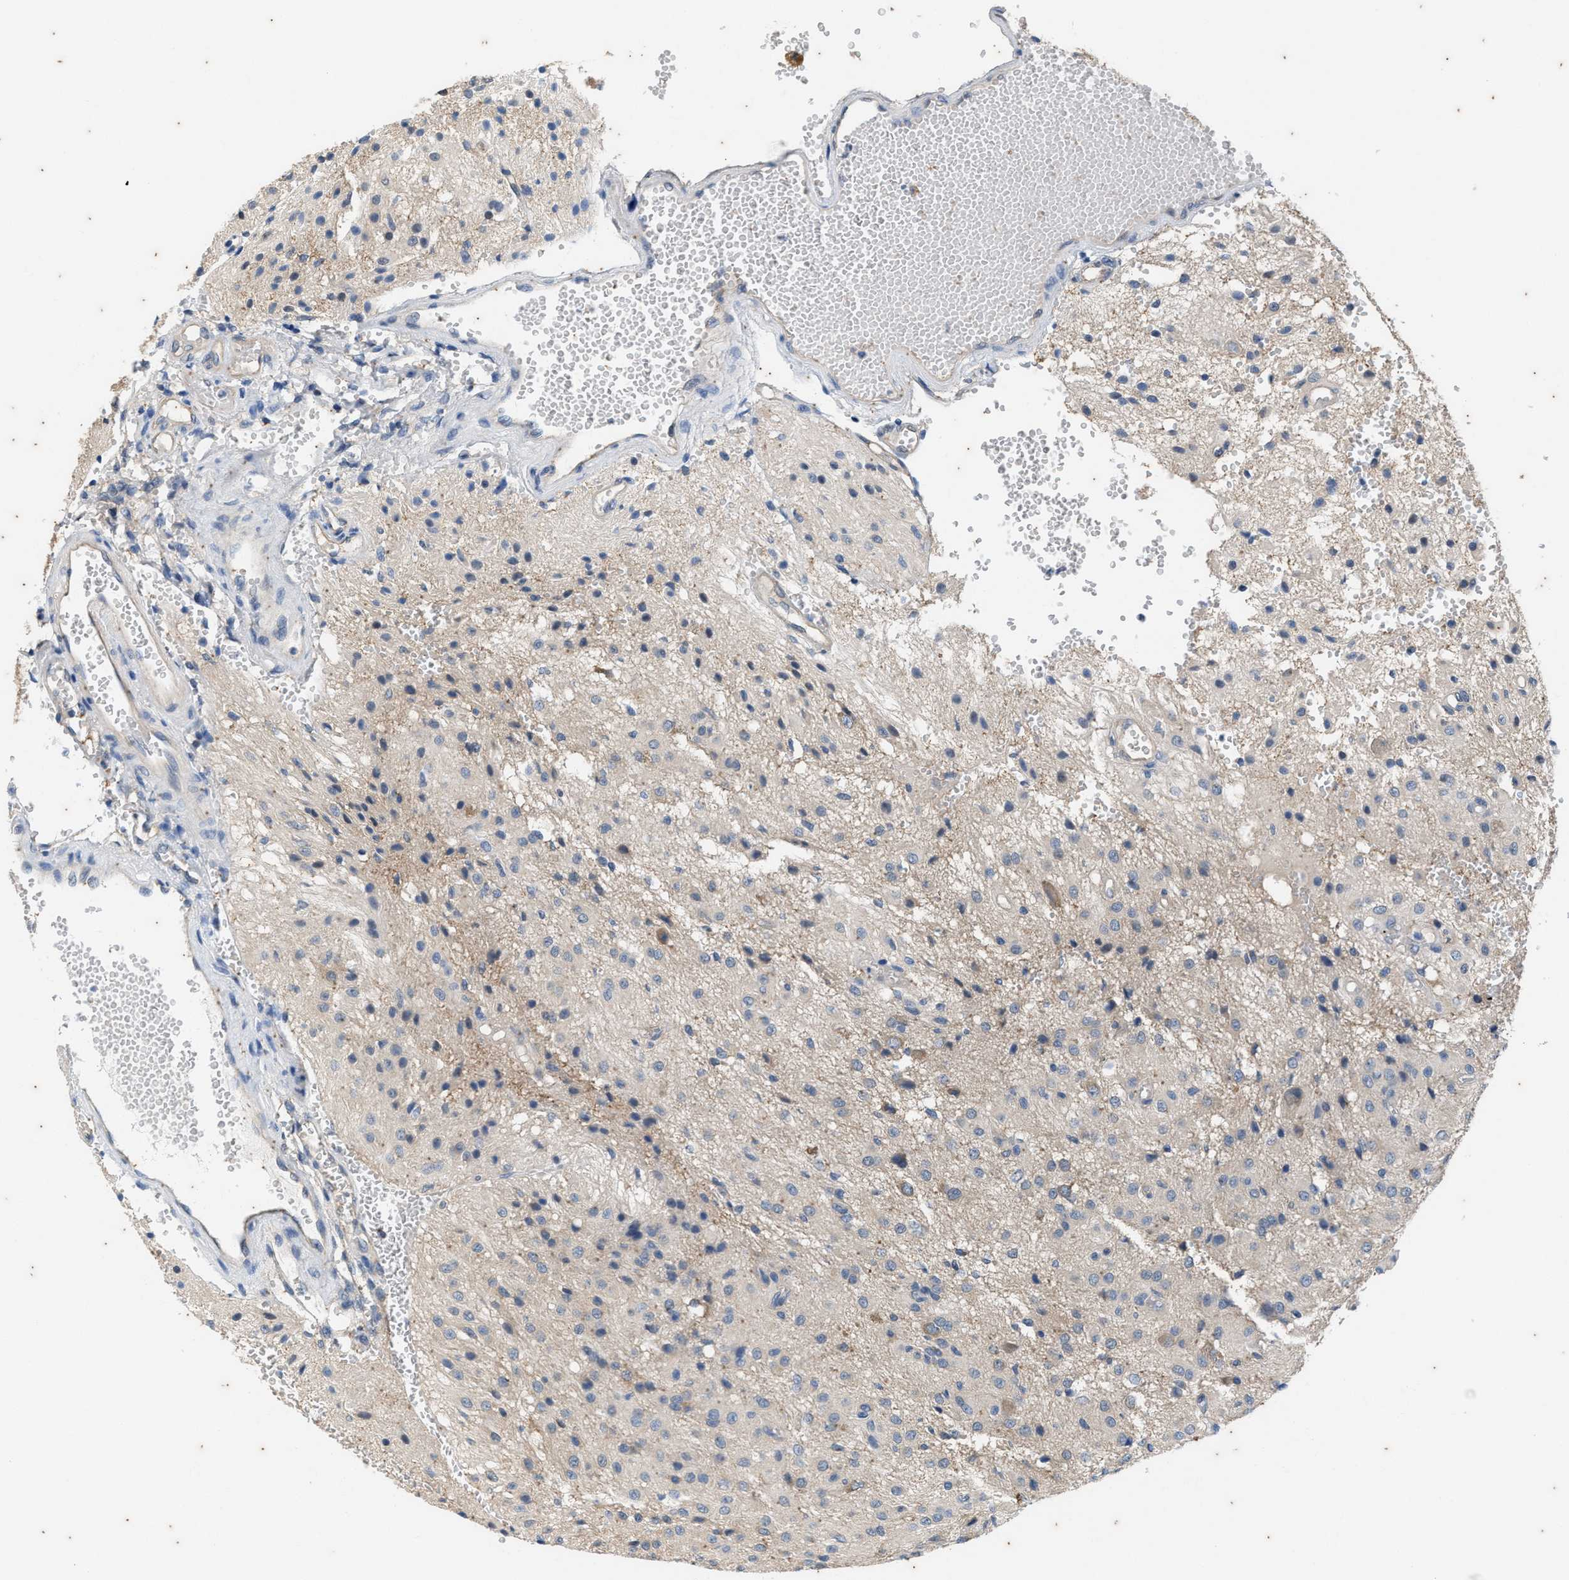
{"staining": {"intensity": "negative", "quantity": "none", "location": "none"}, "tissue": "glioma", "cell_type": "Tumor cells", "image_type": "cancer", "snomed": [{"axis": "morphology", "description": "Glioma, malignant, High grade"}, {"axis": "topography", "description": "Brain"}], "caption": "Tumor cells show no significant staining in malignant glioma (high-grade). Brightfield microscopy of immunohistochemistry (IHC) stained with DAB (brown) and hematoxylin (blue), captured at high magnification.", "gene": "COX19", "patient": {"sex": "female", "age": 59}}